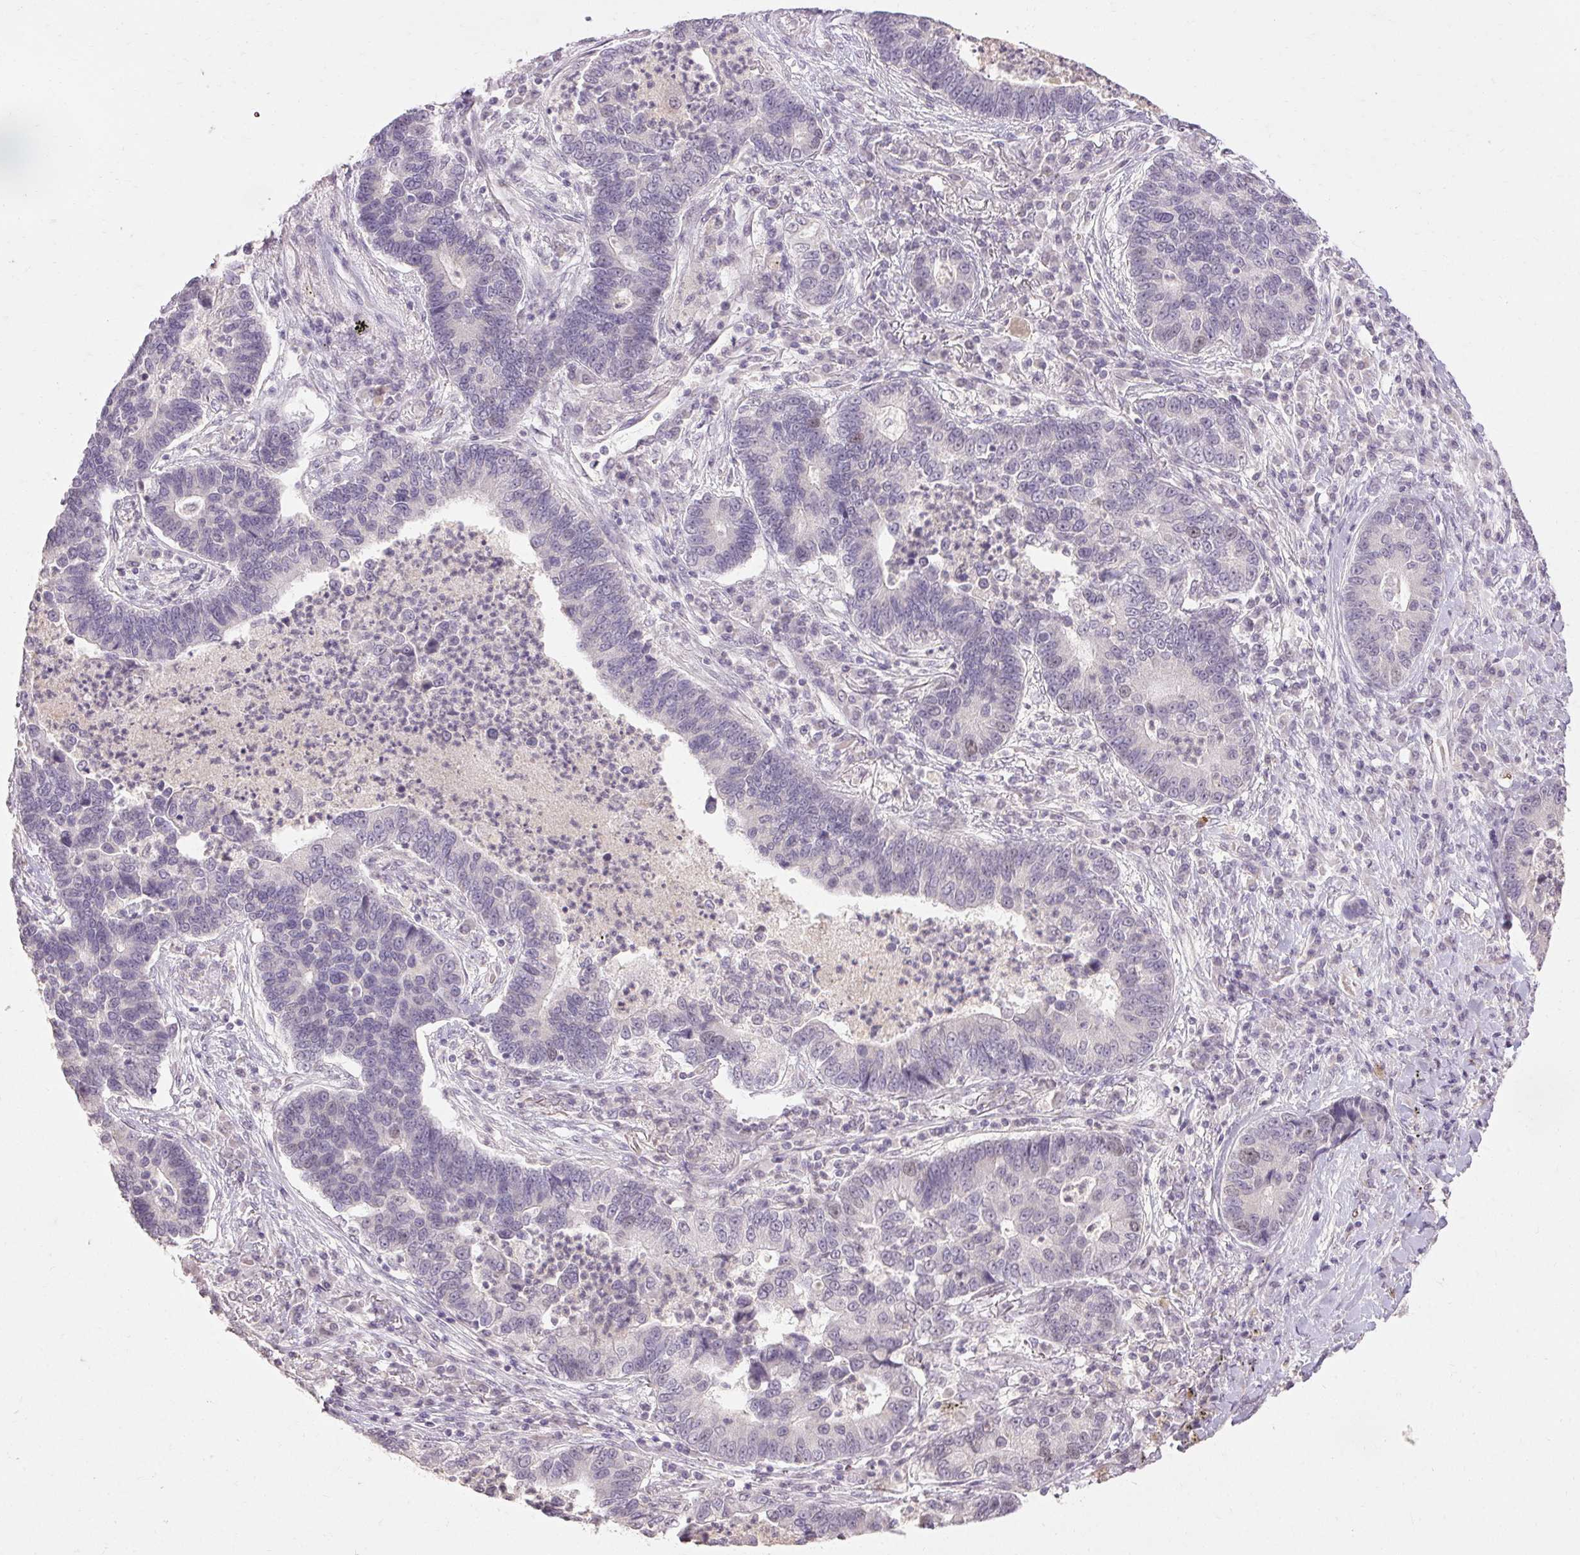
{"staining": {"intensity": "negative", "quantity": "none", "location": "none"}, "tissue": "lung cancer", "cell_type": "Tumor cells", "image_type": "cancer", "snomed": [{"axis": "morphology", "description": "Adenocarcinoma, NOS"}, {"axis": "topography", "description": "Lung"}], "caption": "Photomicrograph shows no significant protein expression in tumor cells of lung adenocarcinoma.", "gene": "SKP2", "patient": {"sex": "female", "age": 57}}